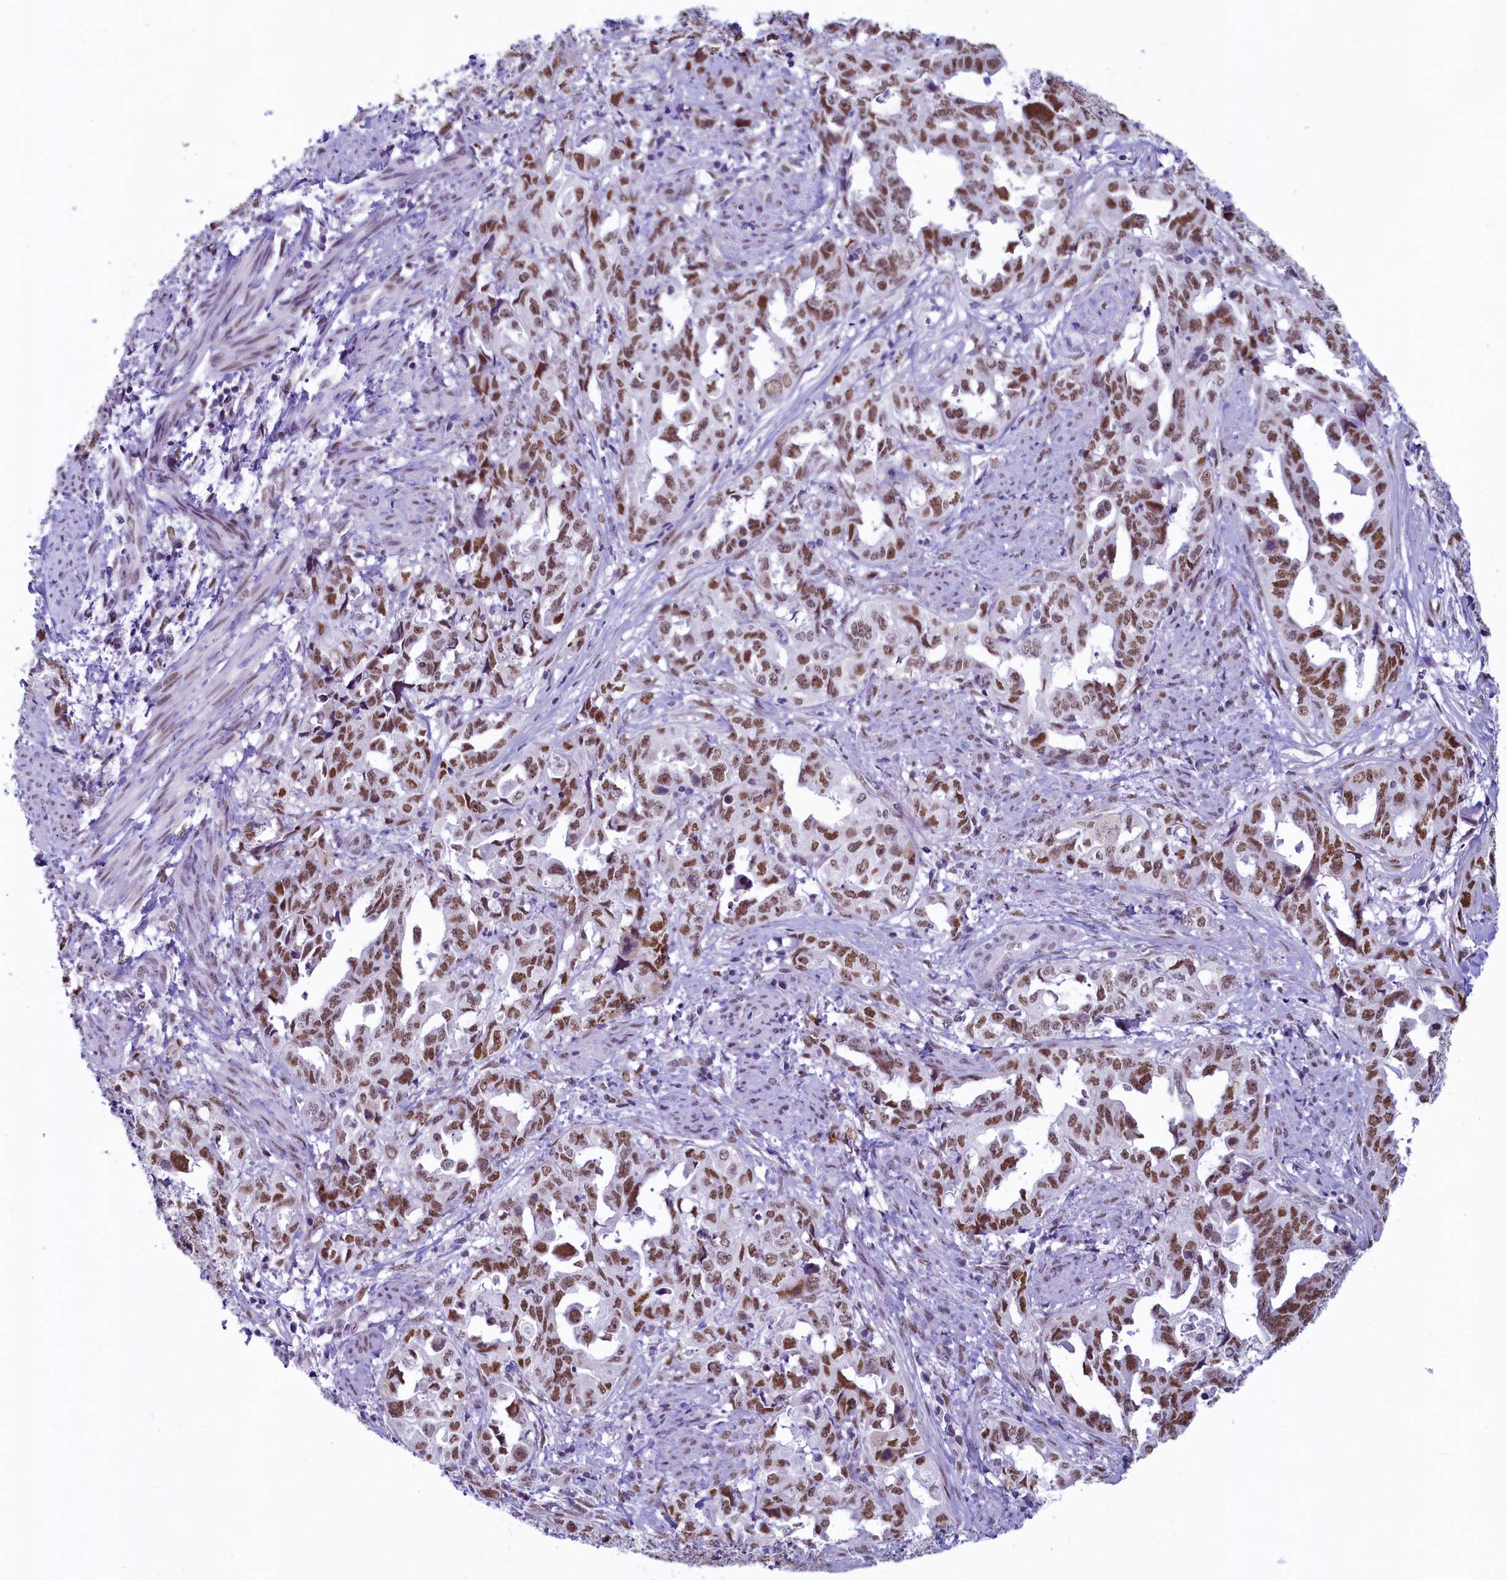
{"staining": {"intensity": "moderate", "quantity": ">75%", "location": "nuclear"}, "tissue": "endometrial cancer", "cell_type": "Tumor cells", "image_type": "cancer", "snomed": [{"axis": "morphology", "description": "Adenocarcinoma, NOS"}, {"axis": "topography", "description": "Endometrium"}], "caption": "Immunohistochemical staining of human endometrial cancer demonstrates medium levels of moderate nuclear protein staining in about >75% of tumor cells.", "gene": "SUGP2", "patient": {"sex": "female", "age": 65}}